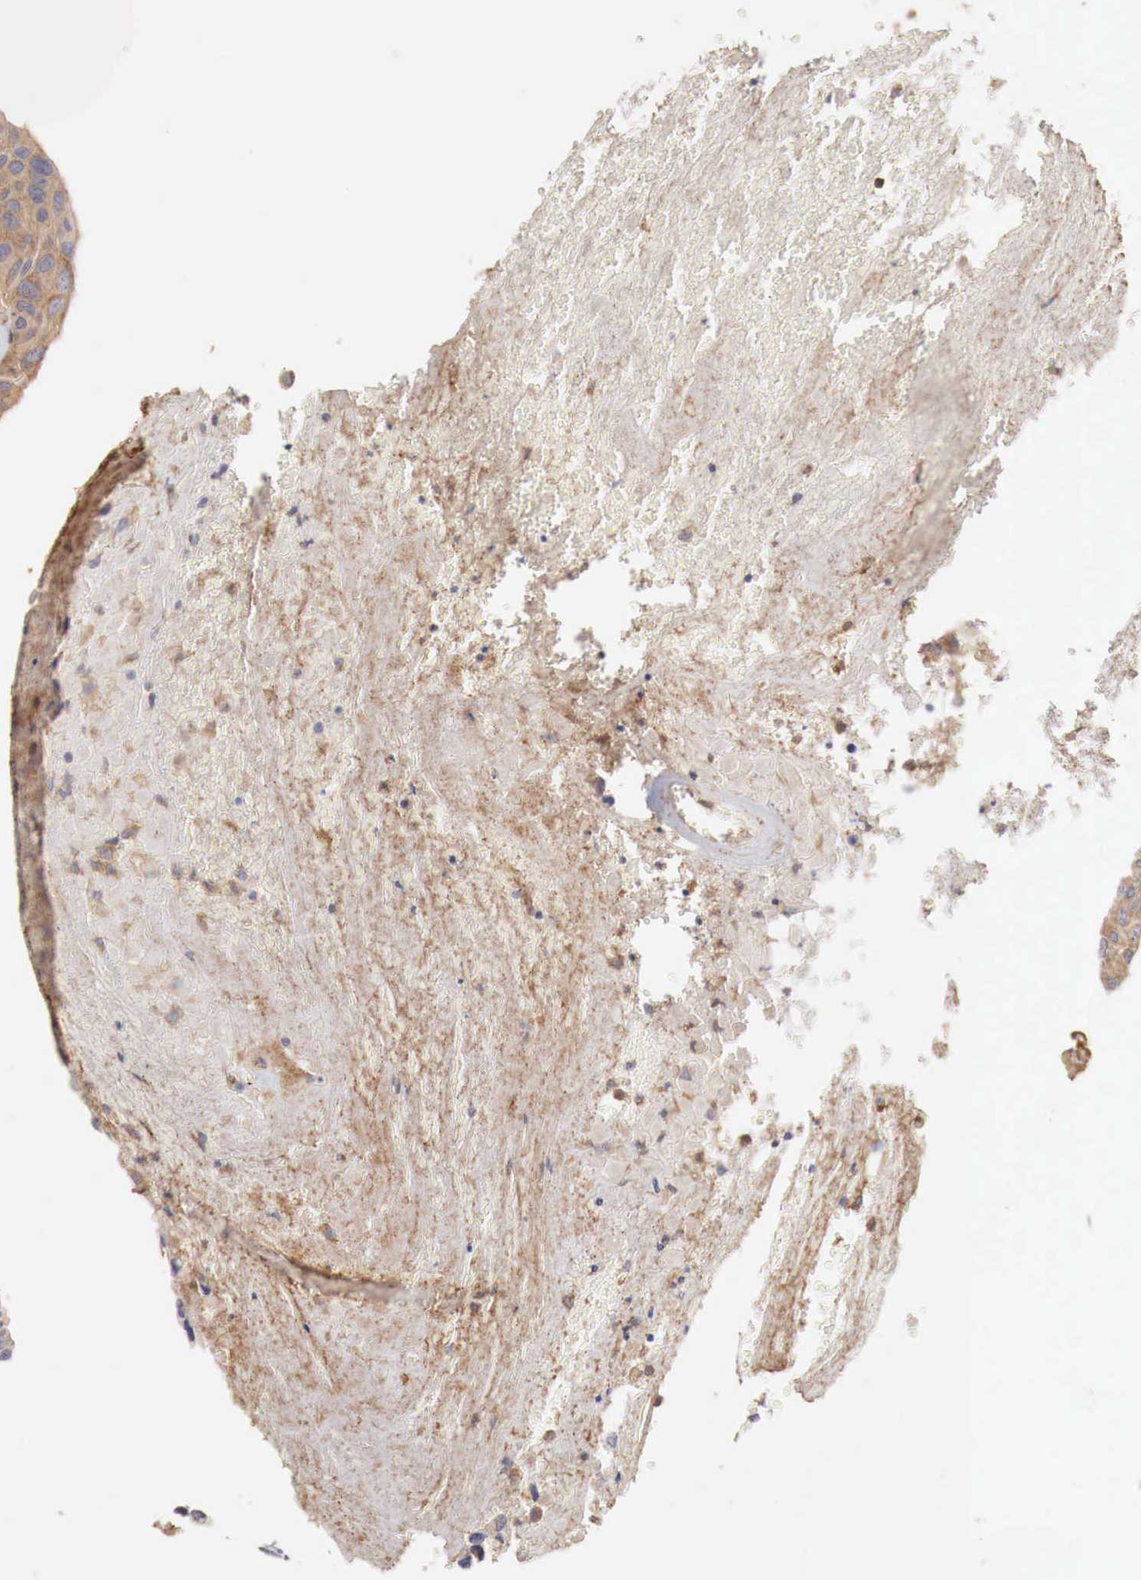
{"staining": {"intensity": "moderate", "quantity": ">75%", "location": "cytoplasmic/membranous"}, "tissue": "urothelial cancer", "cell_type": "Tumor cells", "image_type": "cancer", "snomed": [{"axis": "morphology", "description": "Urothelial carcinoma, High grade"}, {"axis": "topography", "description": "Urinary bladder"}], "caption": "Urothelial cancer tissue demonstrates moderate cytoplasmic/membranous staining in about >75% of tumor cells, visualized by immunohistochemistry.", "gene": "ARMCX4", "patient": {"sex": "male", "age": 66}}